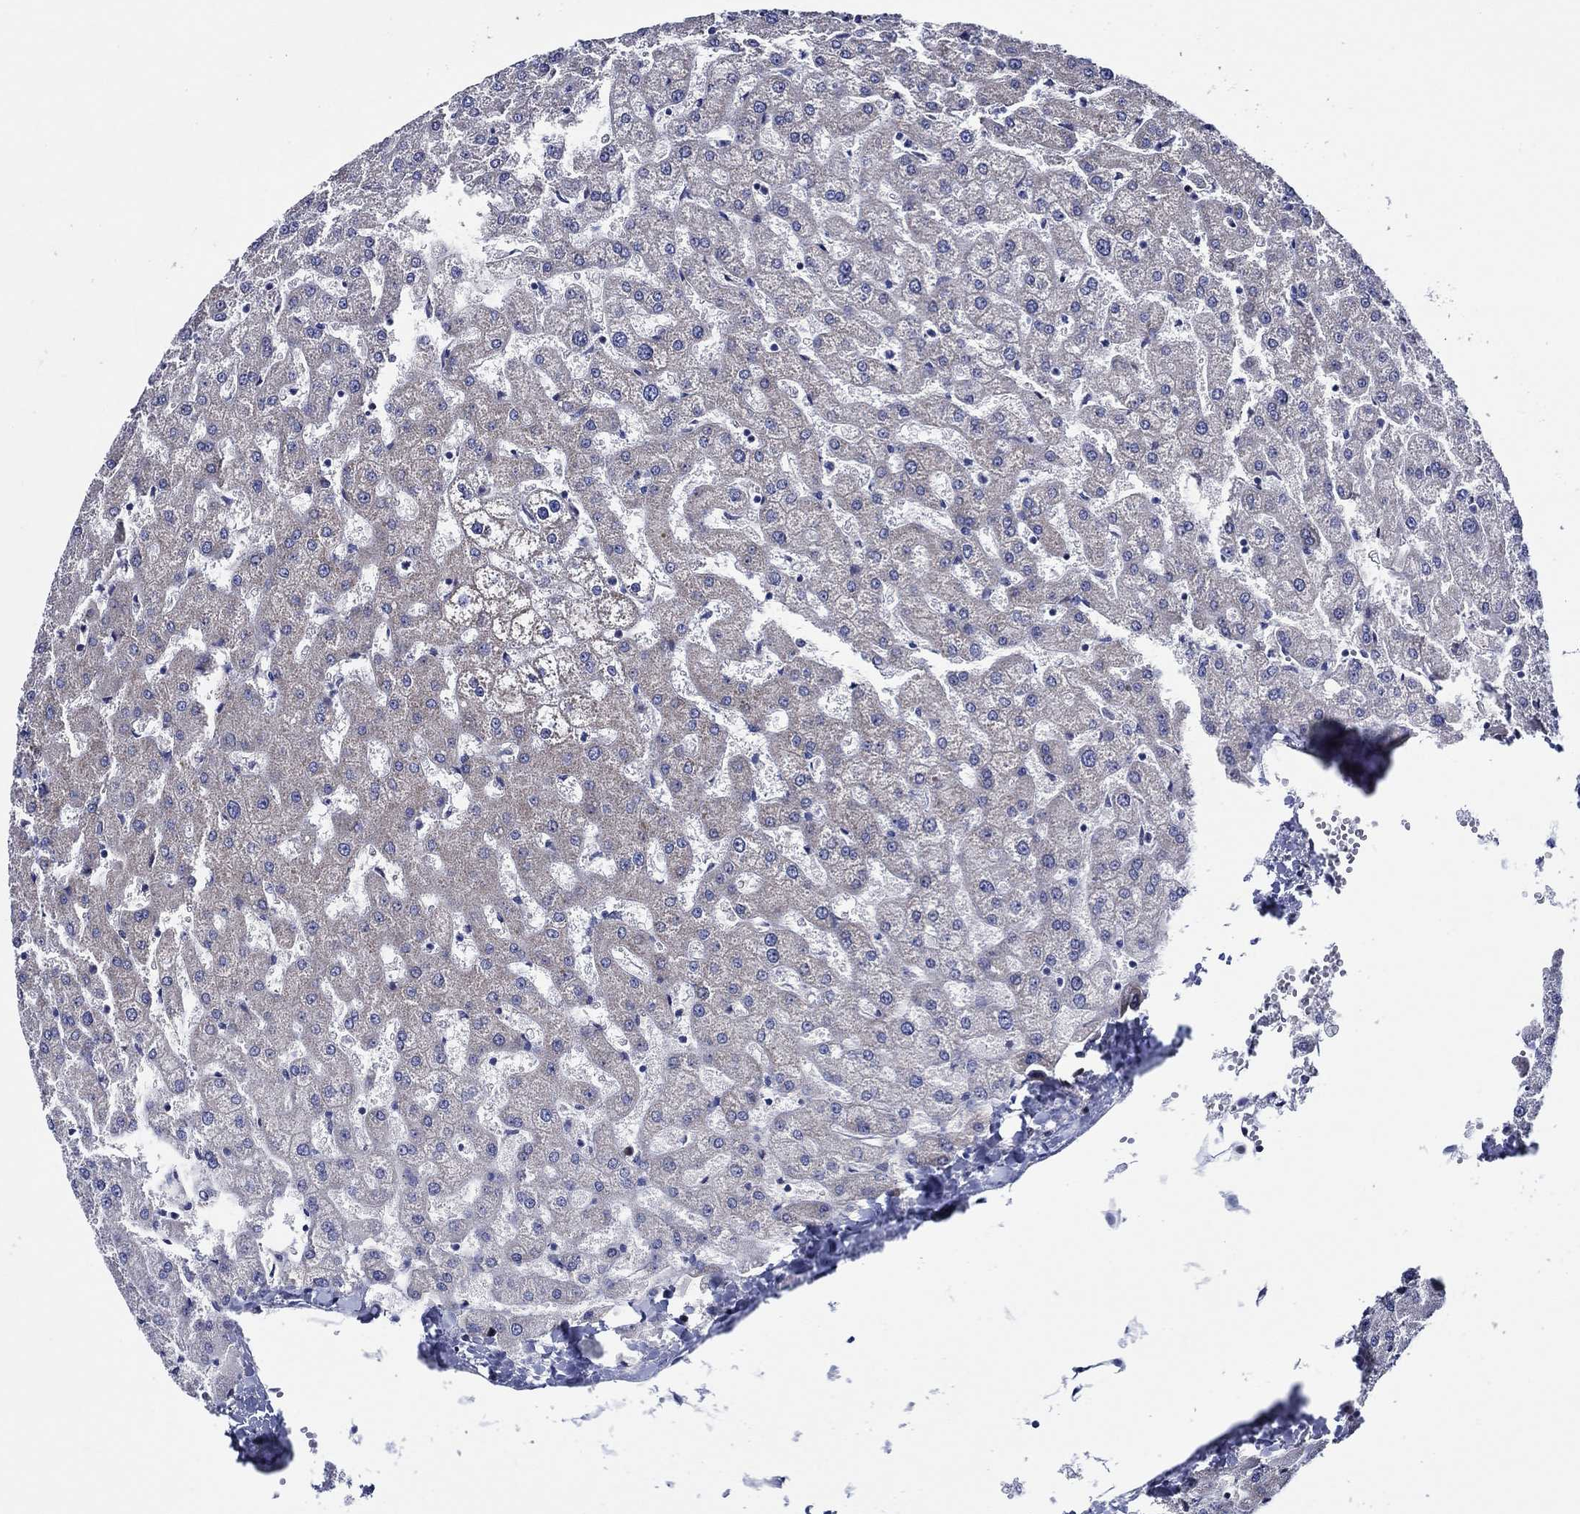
{"staining": {"intensity": "negative", "quantity": "none", "location": "none"}, "tissue": "liver", "cell_type": "Cholangiocytes", "image_type": "normal", "snomed": [{"axis": "morphology", "description": "Normal tissue, NOS"}, {"axis": "topography", "description": "Liver"}], "caption": "Immunohistochemistry (IHC) photomicrograph of normal human liver stained for a protein (brown), which reveals no expression in cholangiocytes. Brightfield microscopy of IHC stained with DAB (brown) and hematoxylin (blue), captured at high magnification.", "gene": "C8orf48", "patient": {"sex": "female", "age": 50}}